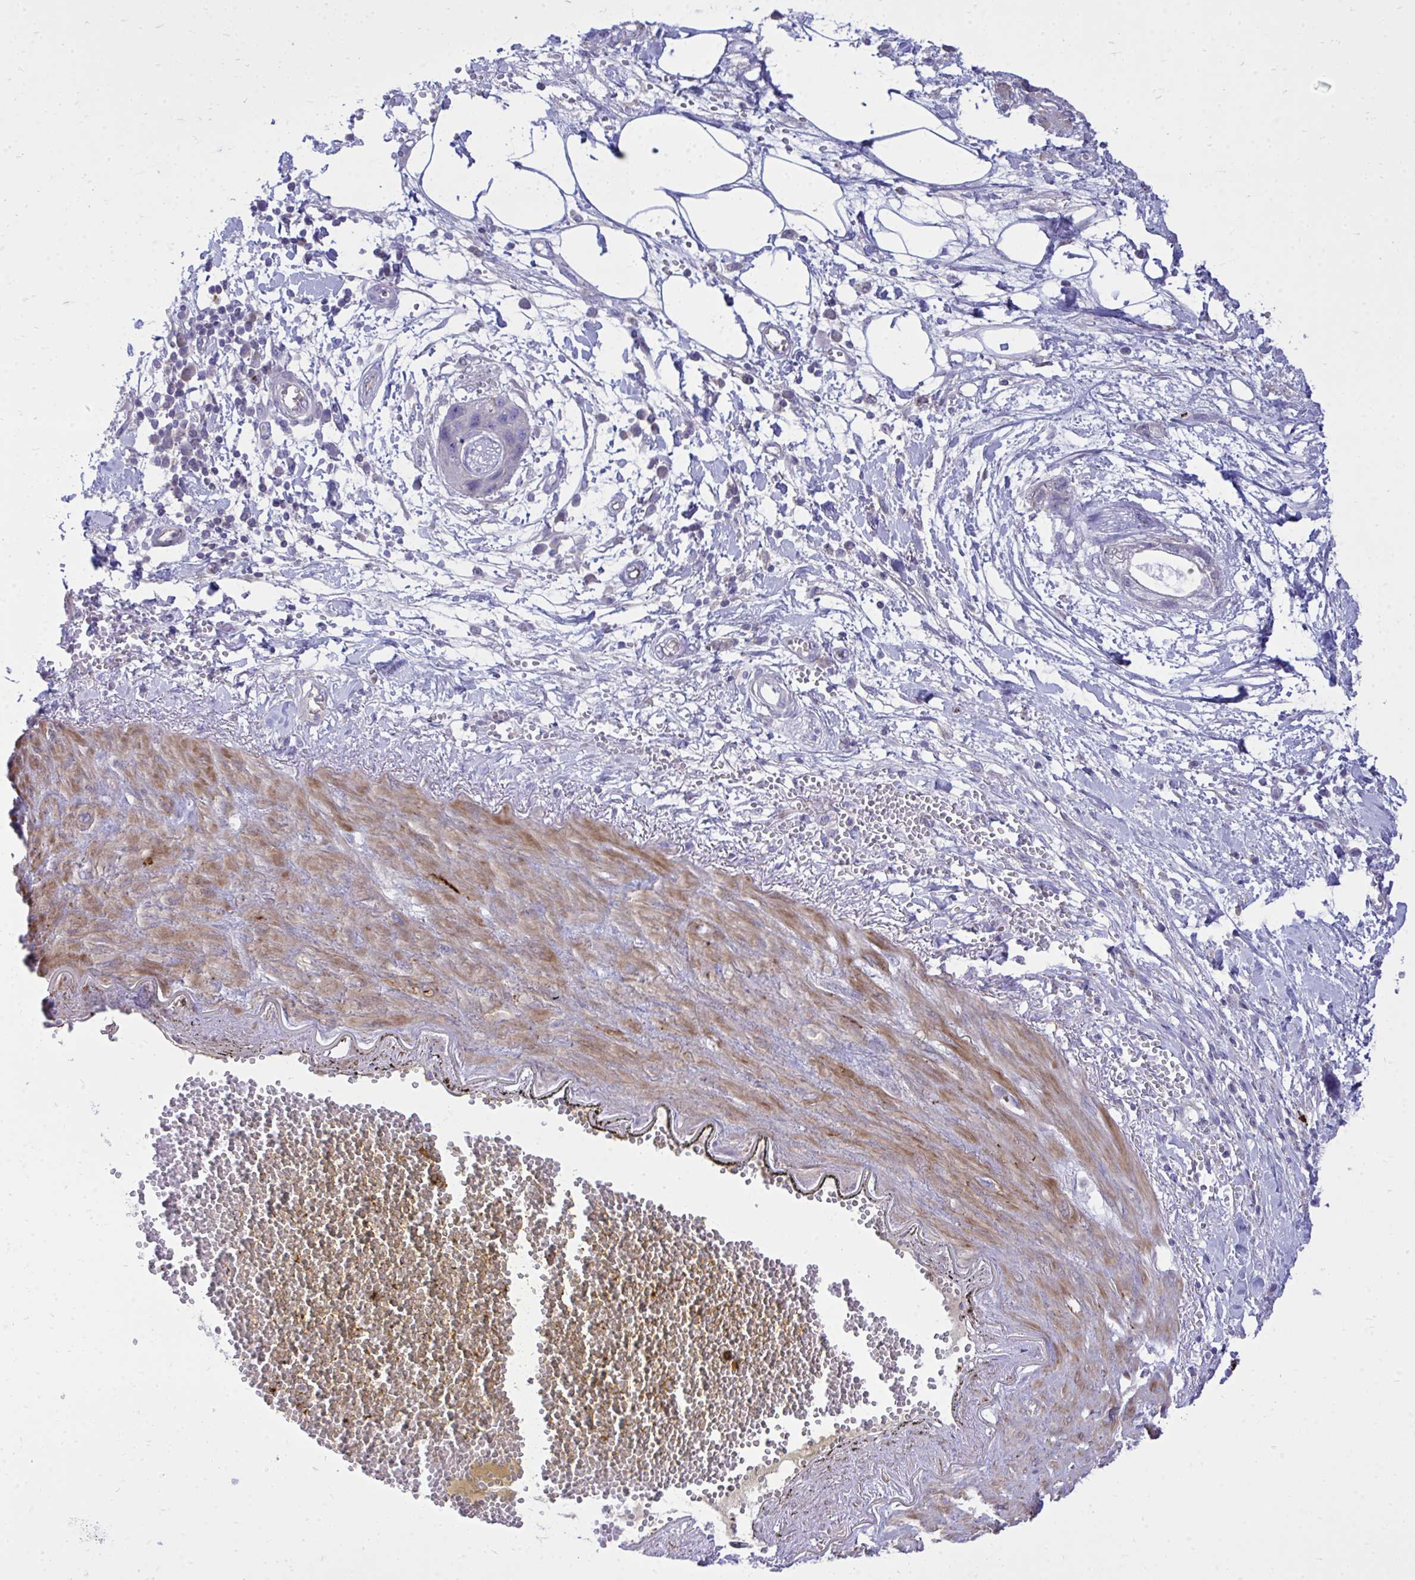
{"staining": {"intensity": "negative", "quantity": "none", "location": "none"}, "tissue": "pancreatic cancer", "cell_type": "Tumor cells", "image_type": "cancer", "snomed": [{"axis": "morphology", "description": "Adenocarcinoma, NOS"}, {"axis": "topography", "description": "Pancreas"}], "caption": "An immunohistochemistry (IHC) histopathology image of pancreatic cancer is shown. There is no staining in tumor cells of pancreatic cancer.", "gene": "TP53I11", "patient": {"sex": "female", "age": 73}}